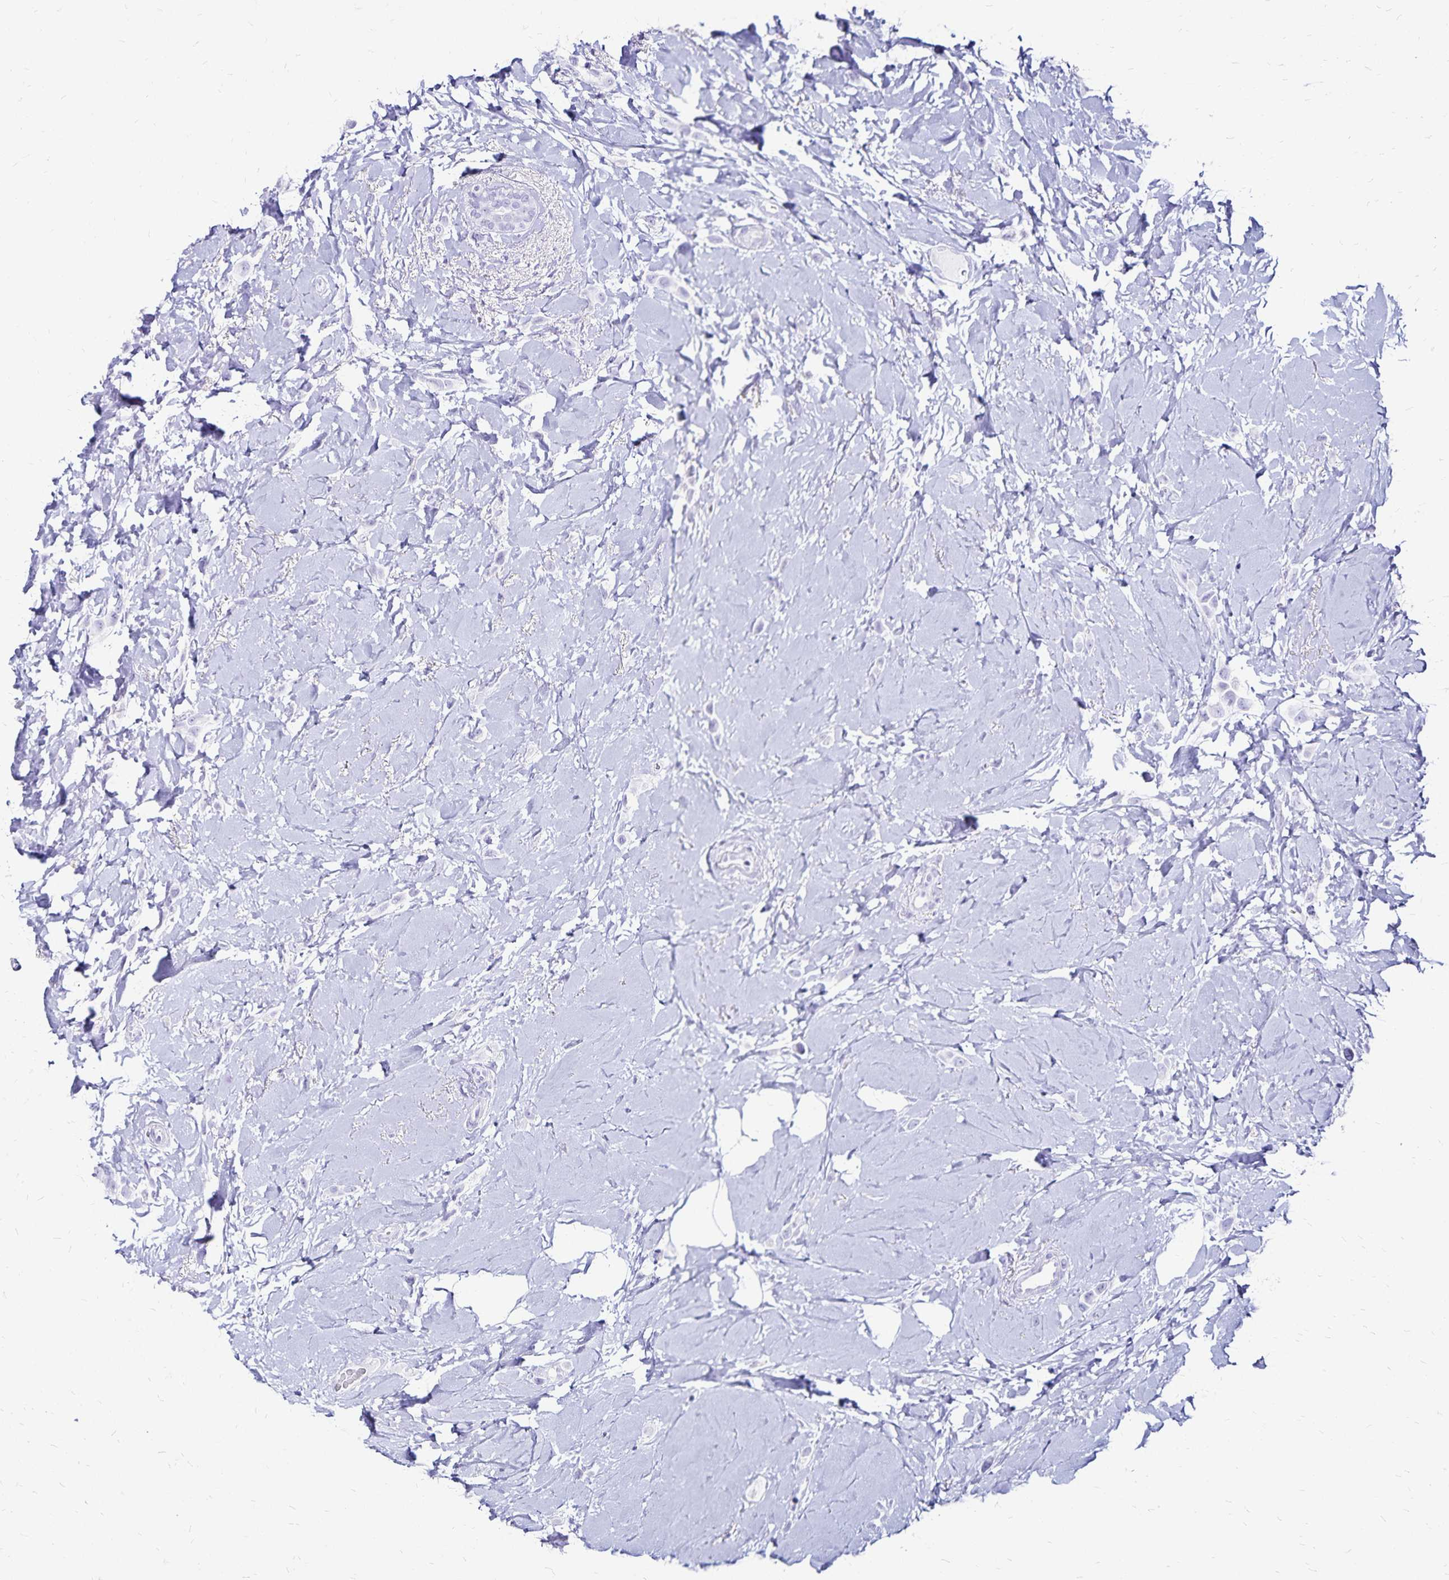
{"staining": {"intensity": "negative", "quantity": "none", "location": "none"}, "tissue": "breast cancer", "cell_type": "Tumor cells", "image_type": "cancer", "snomed": [{"axis": "morphology", "description": "Lobular carcinoma"}, {"axis": "topography", "description": "Breast"}], "caption": "An IHC photomicrograph of lobular carcinoma (breast) is shown. There is no staining in tumor cells of lobular carcinoma (breast).", "gene": "LIN28B", "patient": {"sex": "female", "age": 66}}